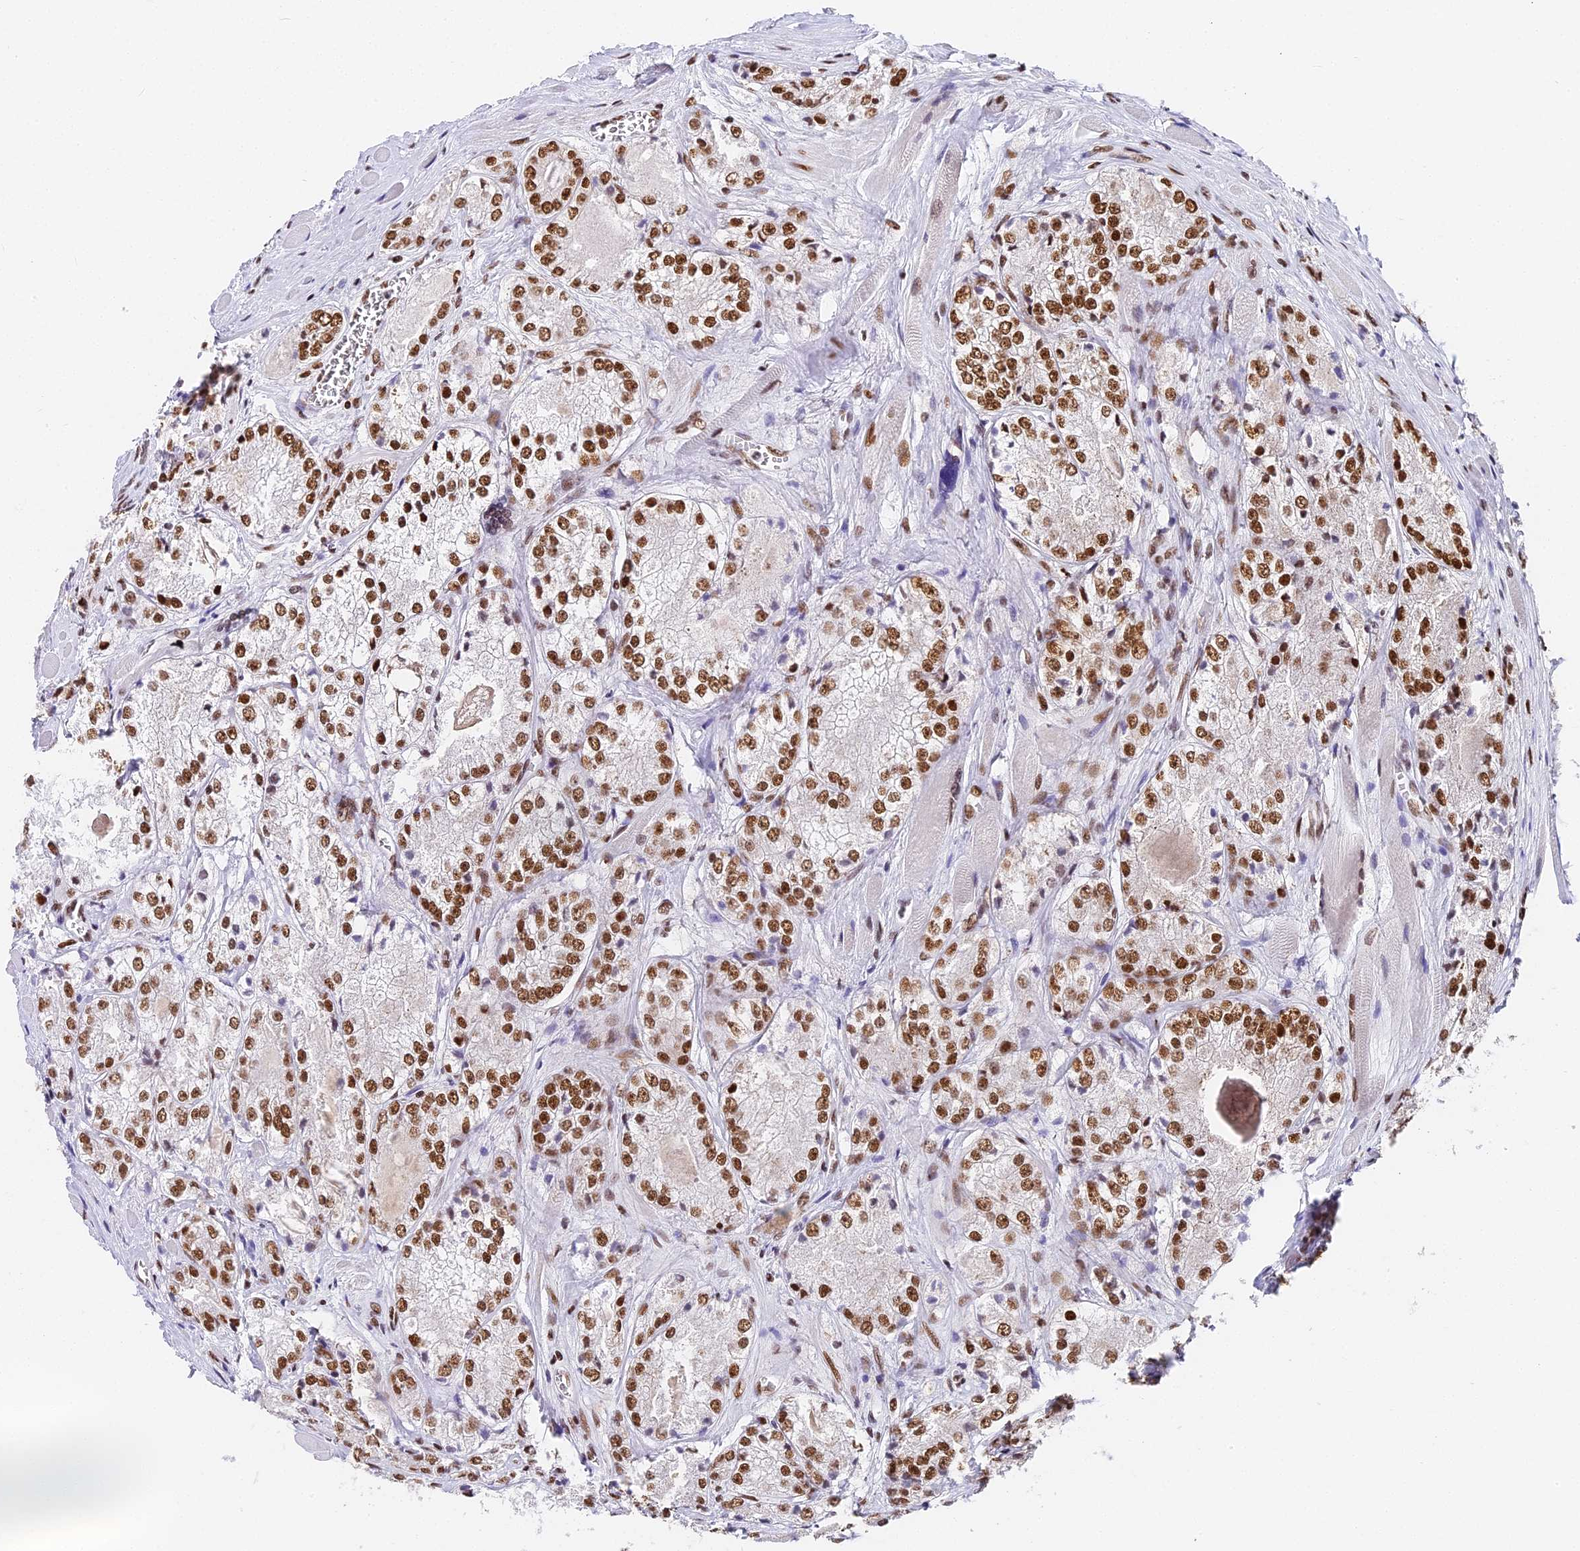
{"staining": {"intensity": "moderate", "quantity": ">75%", "location": "nuclear"}, "tissue": "prostate cancer", "cell_type": "Tumor cells", "image_type": "cancer", "snomed": [{"axis": "morphology", "description": "Adenocarcinoma, Low grade"}, {"axis": "topography", "description": "Prostate"}], "caption": "Brown immunohistochemical staining in prostate cancer (adenocarcinoma (low-grade)) reveals moderate nuclear staining in approximately >75% of tumor cells. (DAB (3,3'-diaminobenzidine) IHC with brightfield microscopy, high magnification).", "gene": "SBNO1", "patient": {"sex": "male", "age": 67}}